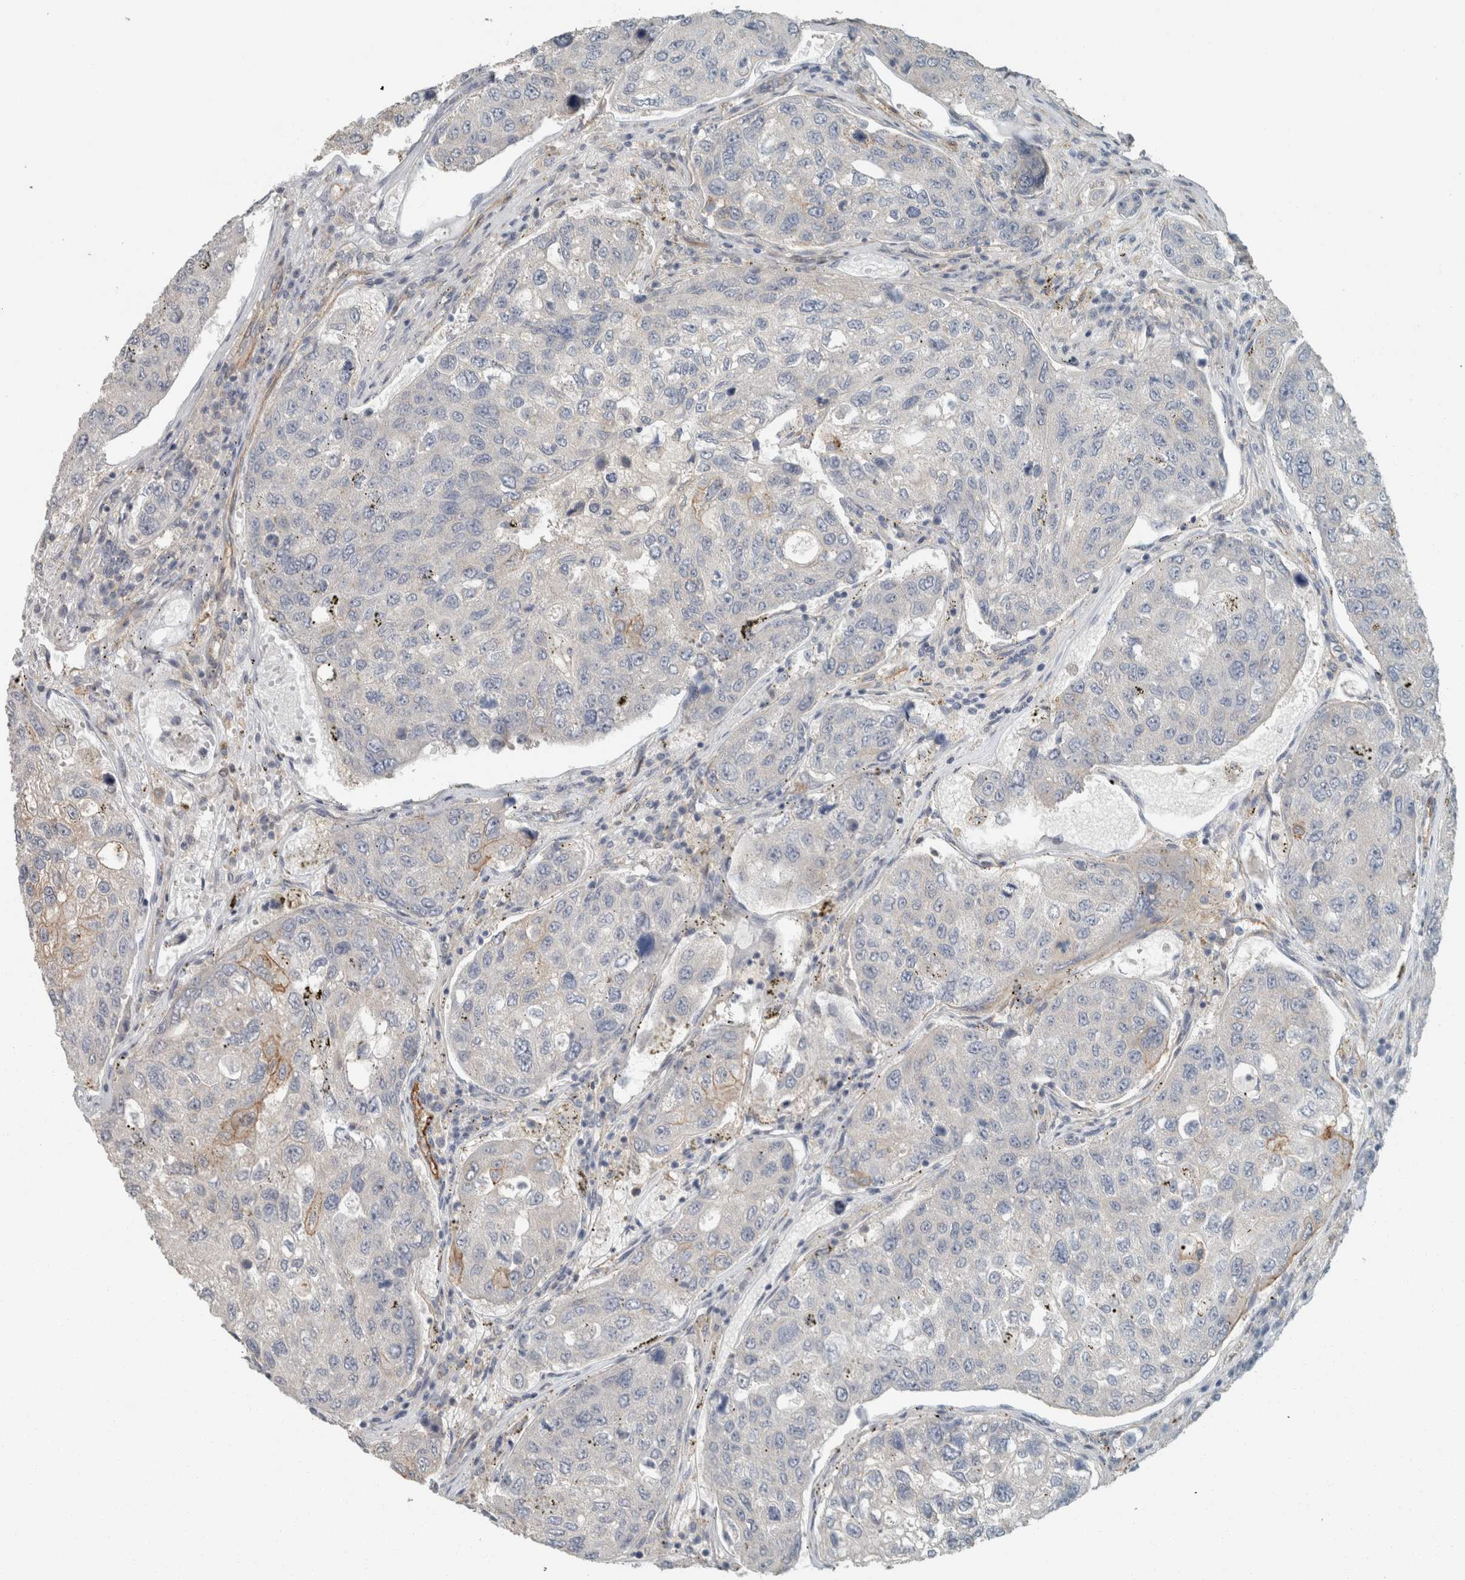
{"staining": {"intensity": "negative", "quantity": "none", "location": "none"}, "tissue": "urothelial cancer", "cell_type": "Tumor cells", "image_type": "cancer", "snomed": [{"axis": "morphology", "description": "Urothelial carcinoma, High grade"}, {"axis": "topography", "description": "Lymph node"}, {"axis": "topography", "description": "Urinary bladder"}], "caption": "Urothelial carcinoma (high-grade) was stained to show a protein in brown. There is no significant staining in tumor cells.", "gene": "SCIN", "patient": {"sex": "male", "age": 51}}